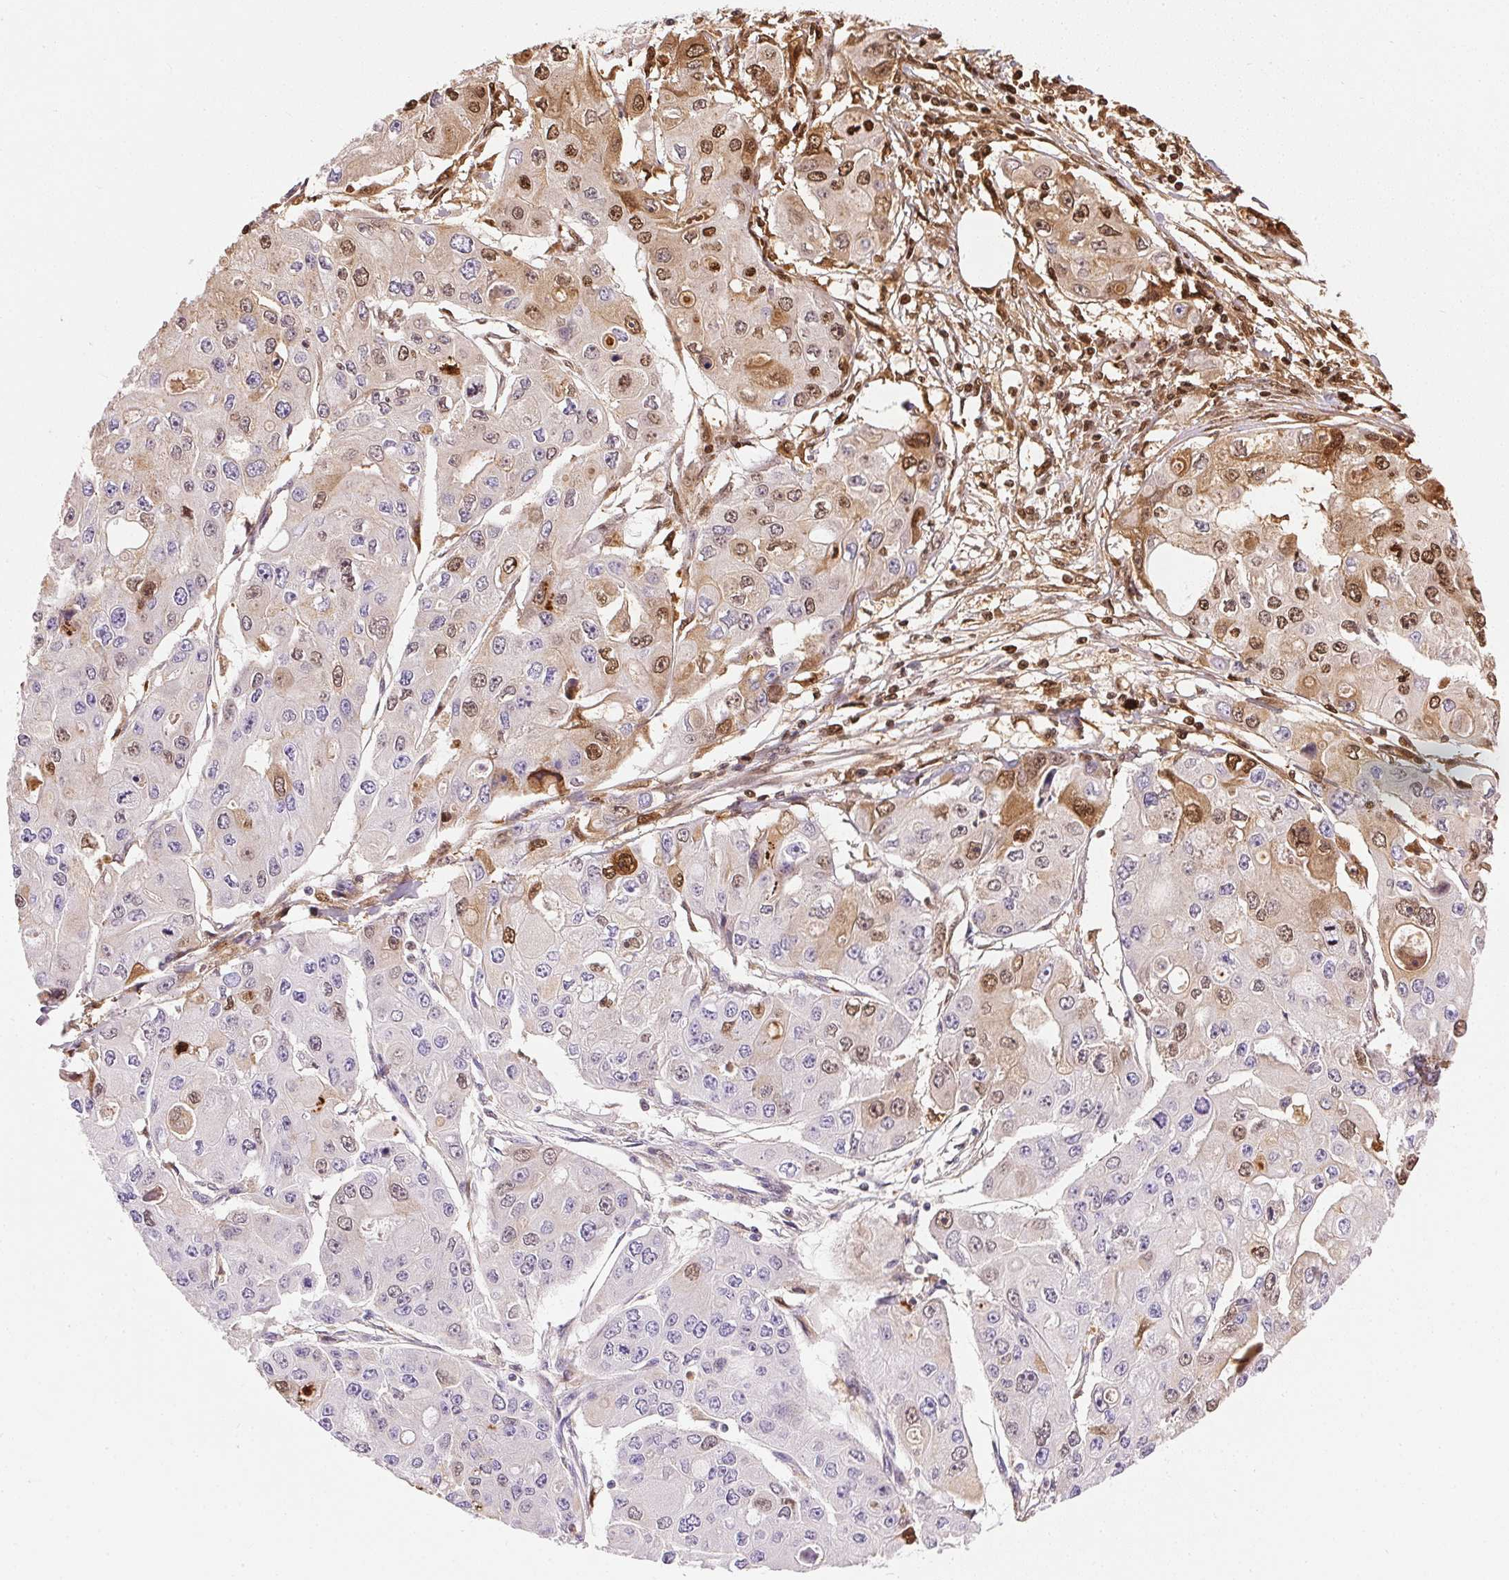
{"staining": {"intensity": "moderate", "quantity": "<25%", "location": "cytoplasmic/membranous,nuclear"}, "tissue": "ovarian cancer", "cell_type": "Tumor cells", "image_type": "cancer", "snomed": [{"axis": "morphology", "description": "Cystadenocarcinoma, serous, NOS"}, {"axis": "topography", "description": "Ovary"}], "caption": "Ovarian cancer (serous cystadenocarcinoma) tissue displays moderate cytoplasmic/membranous and nuclear positivity in approximately <25% of tumor cells", "gene": "ORM1", "patient": {"sex": "female", "age": 56}}